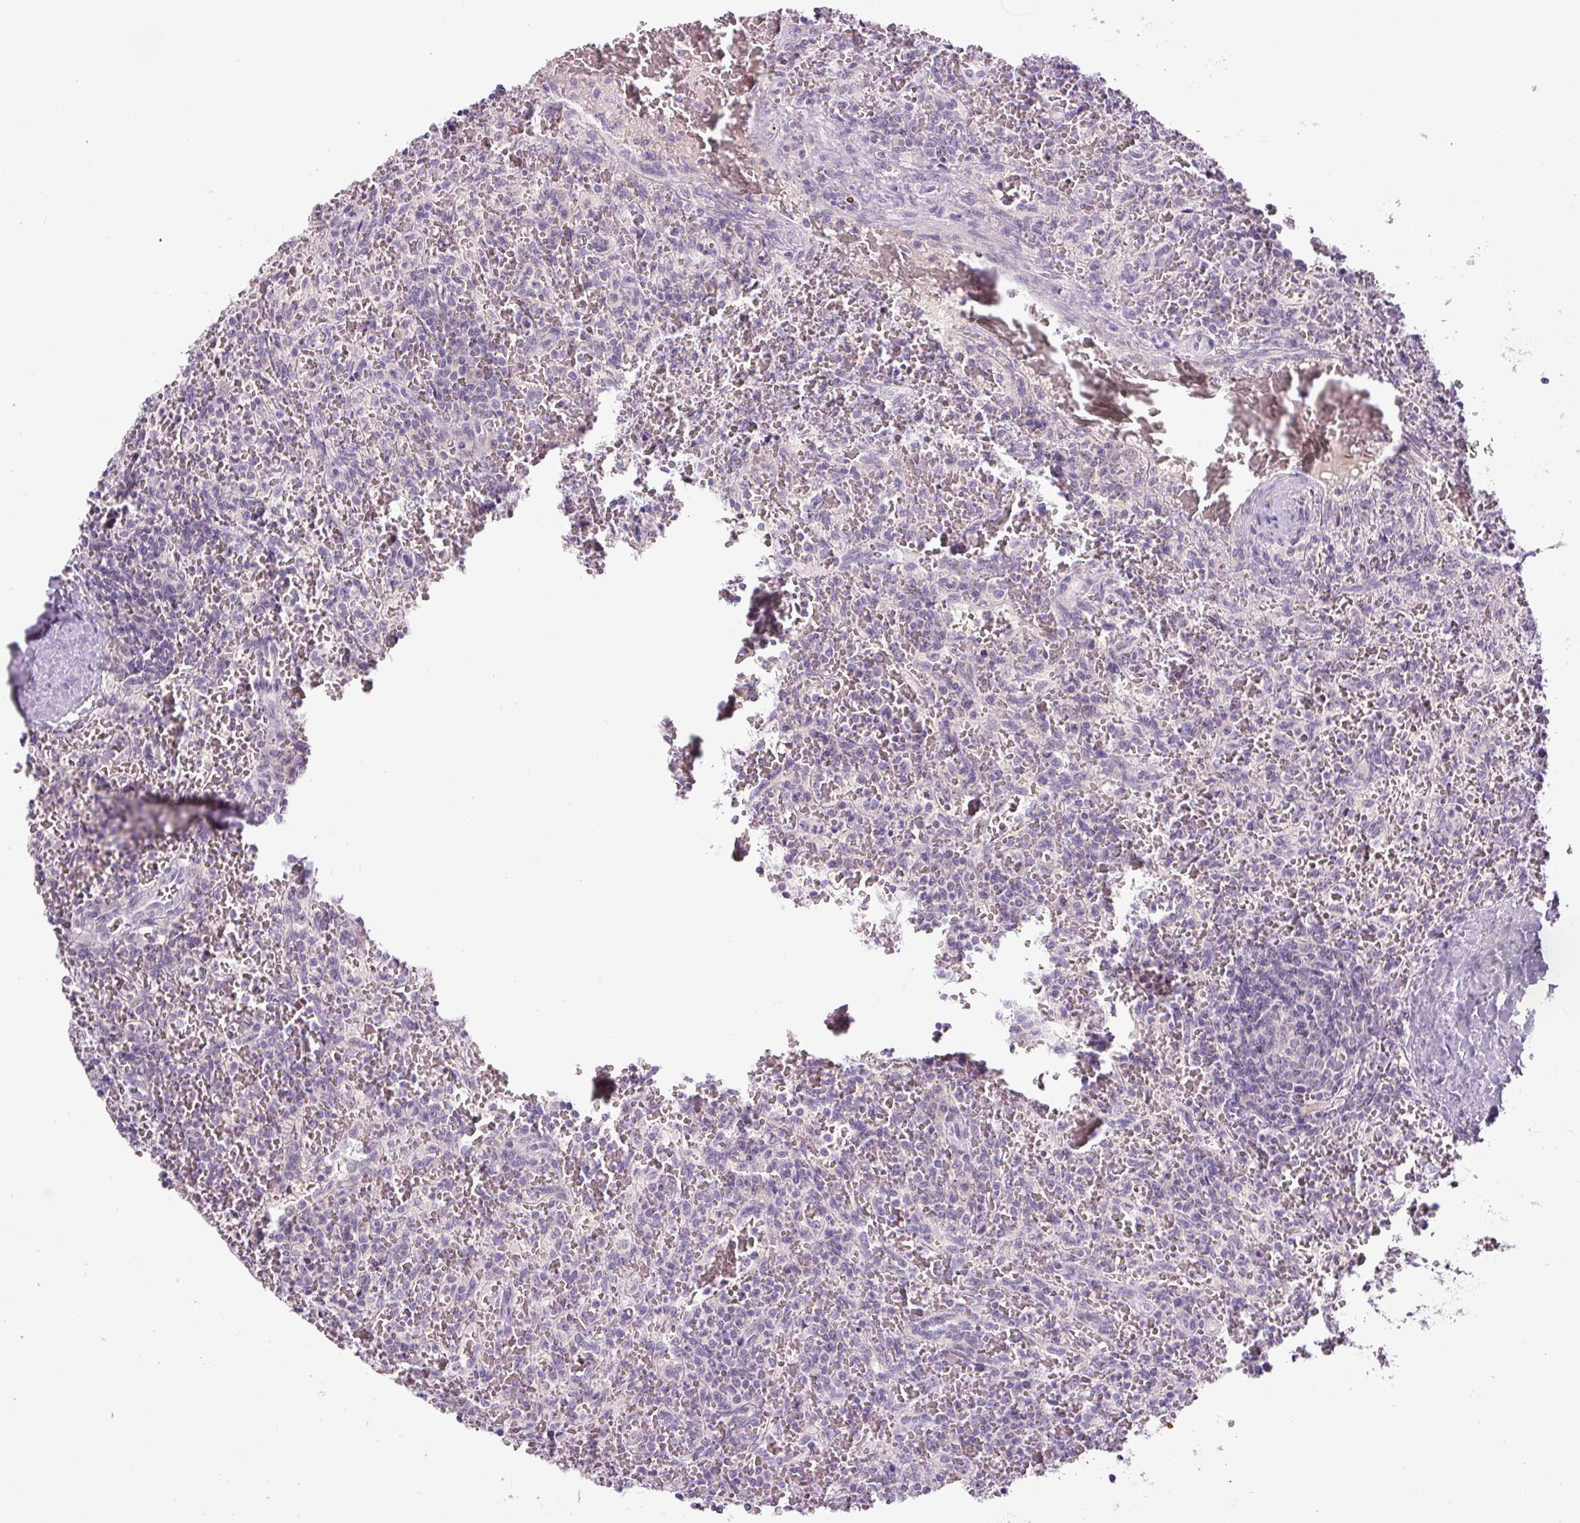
{"staining": {"intensity": "negative", "quantity": "none", "location": "none"}, "tissue": "lymphoma", "cell_type": "Tumor cells", "image_type": "cancer", "snomed": [{"axis": "morphology", "description": "Malignant lymphoma, non-Hodgkin's type, Low grade"}, {"axis": "topography", "description": "Spleen"}], "caption": "This is an IHC image of human low-grade malignant lymphoma, non-Hodgkin's type. There is no staining in tumor cells.", "gene": "FABP7", "patient": {"sex": "female", "age": 64}}